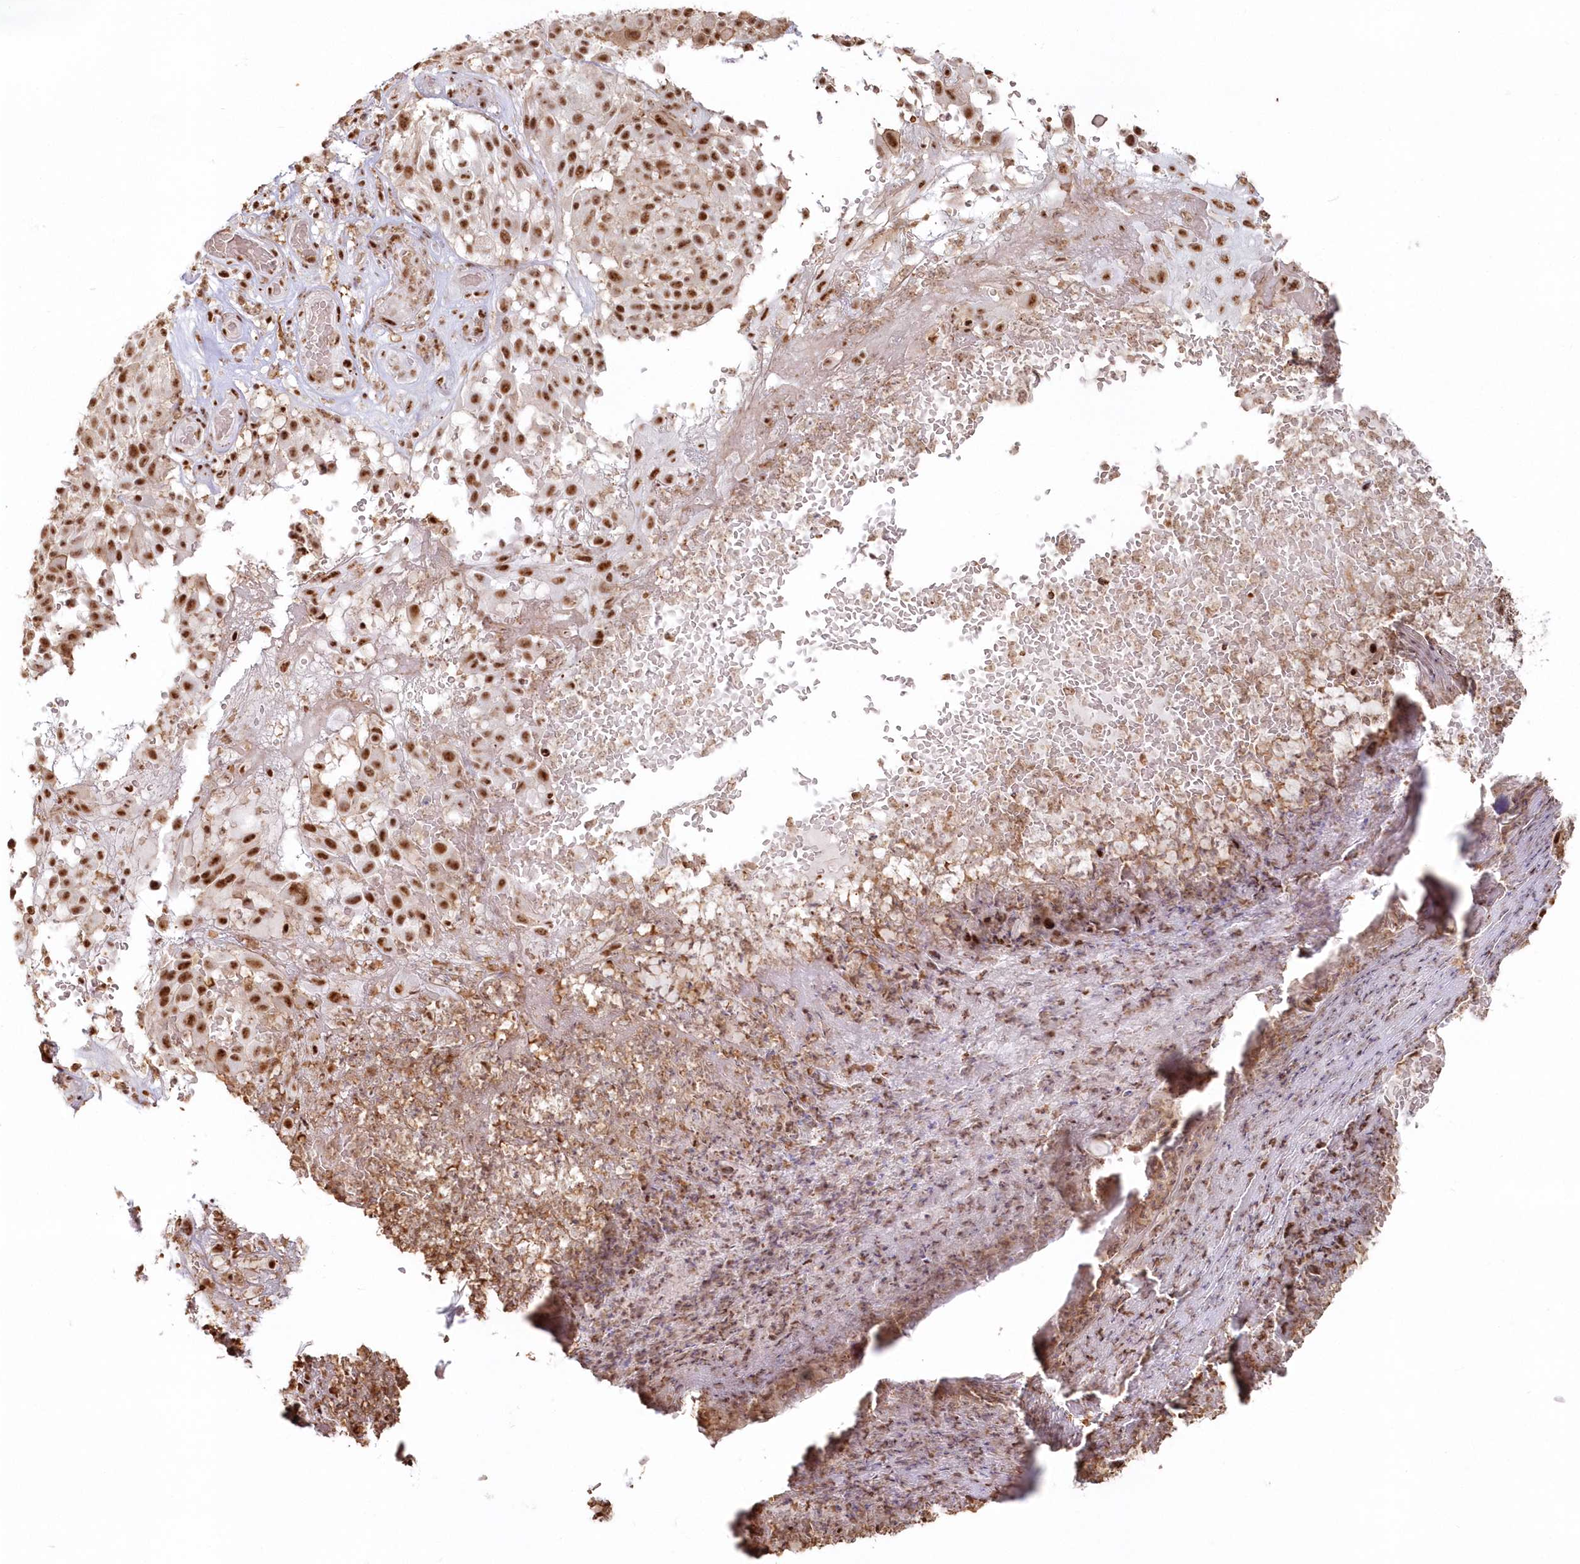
{"staining": {"intensity": "strong", "quantity": ">75%", "location": "nuclear"}, "tissue": "melanoma", "cell_type": "Tumor cells", "image_type": "cancer", "snomed": [{"axis": "morphology", "description": "Malignant melanoma, NOS"}, {"axis": "topography", "description": "Skin"}], "caption": "IHC of human melanoma reveals high levels of strong nuclear positivity in about >75% of tumor cells.", "gene": "DDX46", "patient": {"sex": "male", "age": 83}}